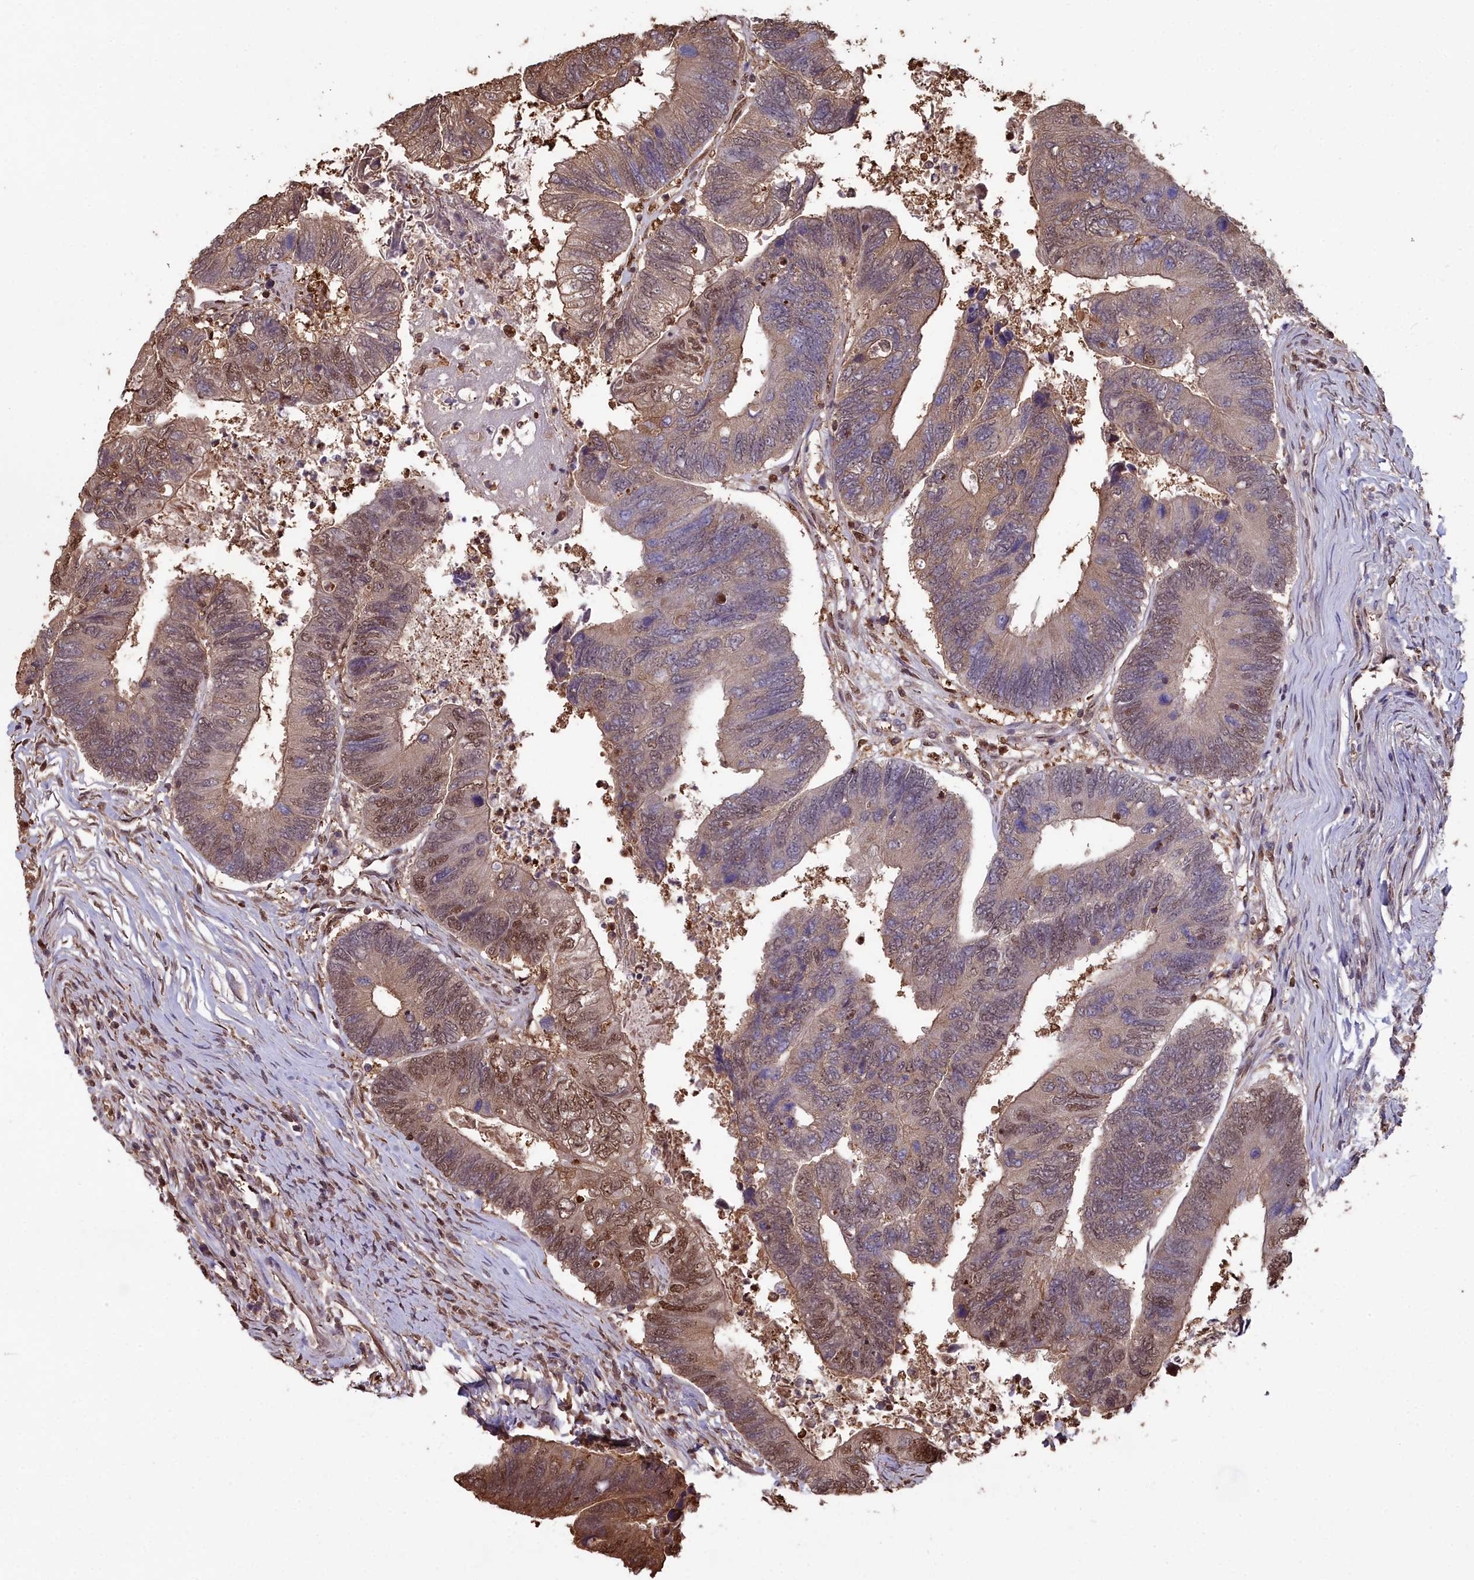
{"staining": {"intensity": "moderate", "quantity": ">75%", "location": "cytoplasmic/membranous,nuclear"}, "tissue": "colorectal cancer", "cell_type": "Tumor cells", "image_type": "cancer", "snomed": [{"axis": "morphology", "description": "Adenocarcinoma, NOS"}, {"axis": "topography", "description": "Colon"}], "caption": "Protein staining of colorectal cancer tissue displays moderate cytoplasmic/membranous and nuclear positivity in about >75% of tumor cells.", "gene": "GAPDH", "patient": {"sex": "female", "age": 67}}